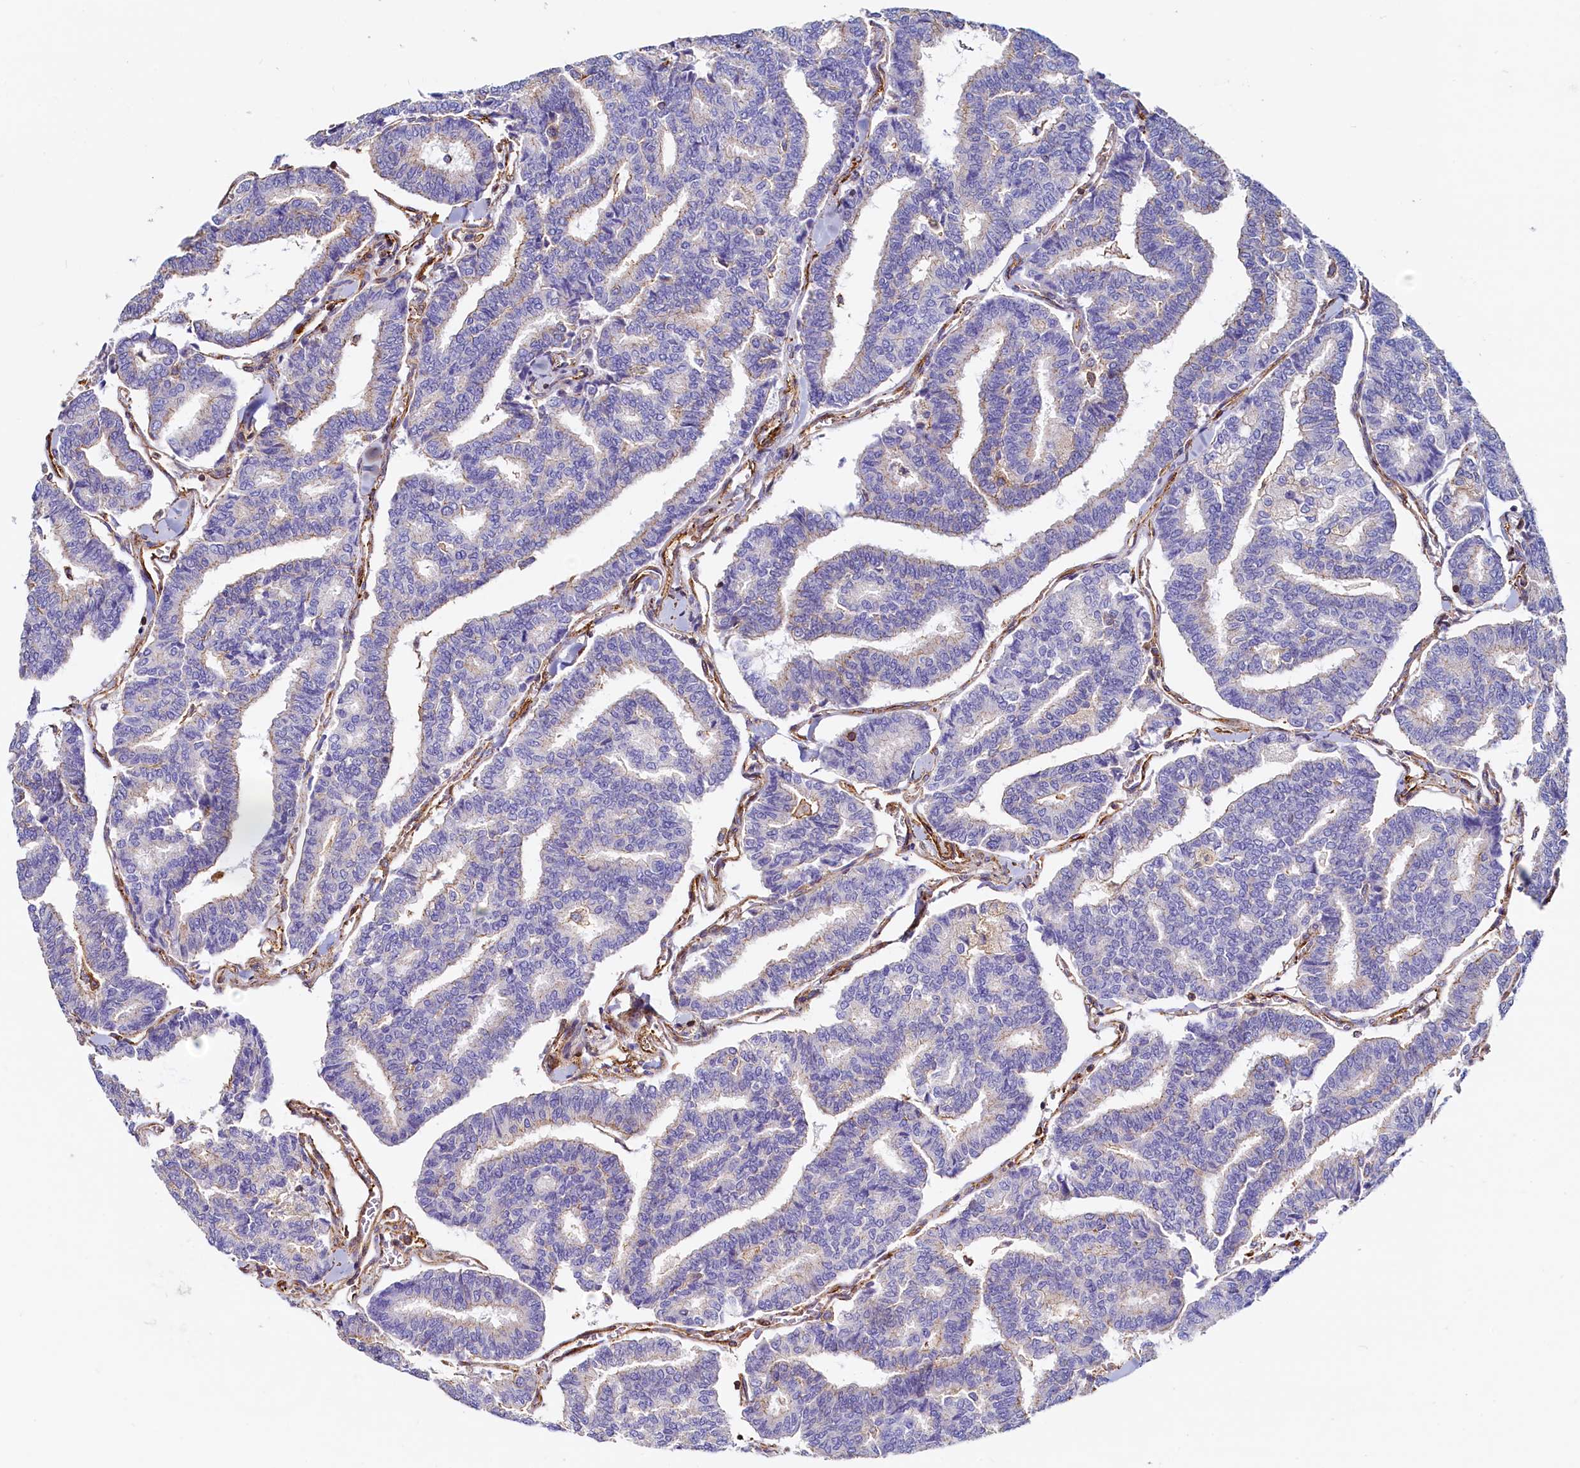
{"staining": {"intensity": "negative", "quantity": "none", "location": "none"}, "tissue": "thyroid cancer", "cell_type": "Tumor cells", "image_type": "cancer", "snomed": [{"axis": "morphology", "description": "Papillary adenocarcinoma, NOS"}, {"axis": "topography", "description": "Thyroid gland"}], "caption": "Image shows no significant protein expression in tumor cells of thyroid cancer.", "gene": "THBS1", "patient": {"sex": "female", "age": 35}}